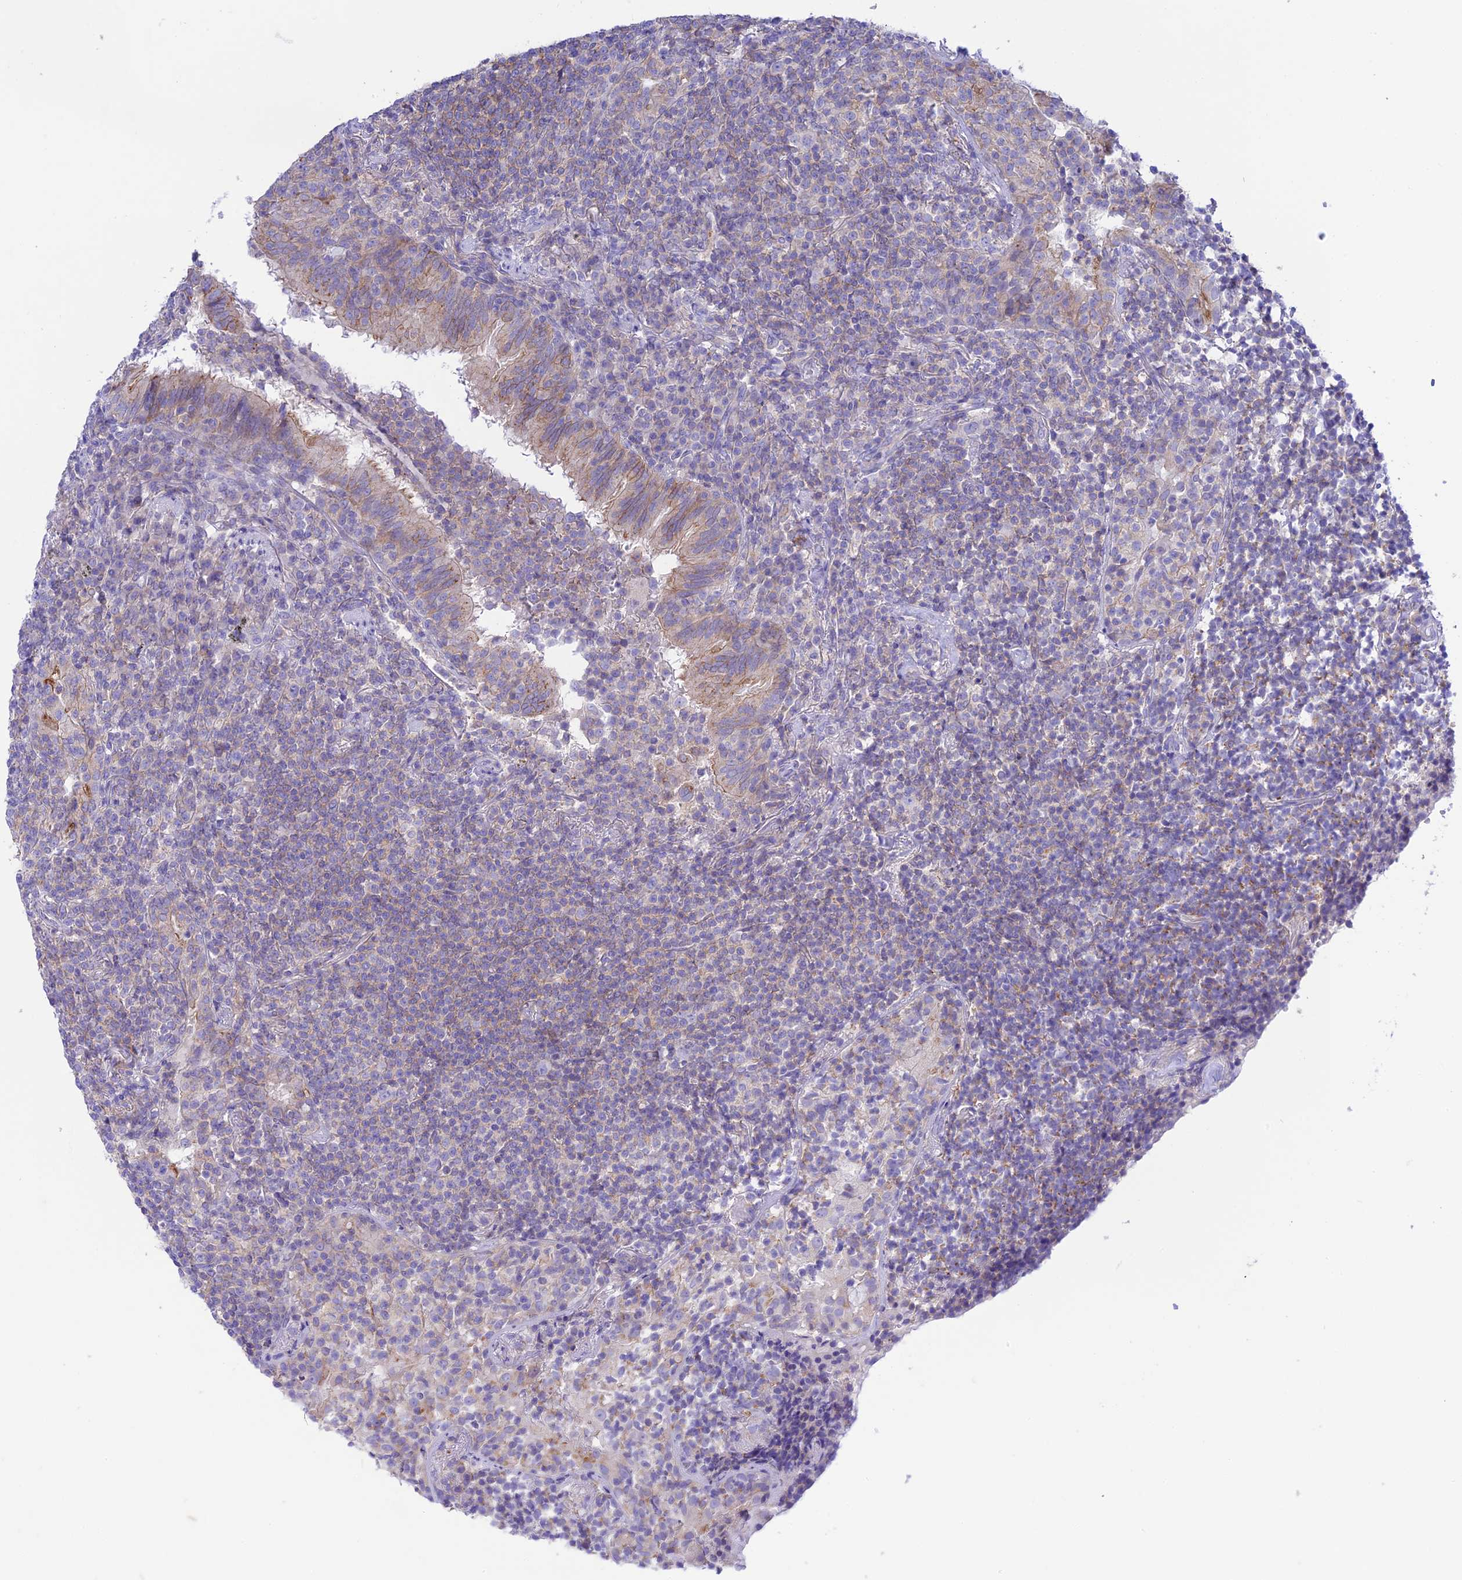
{"staining": {"intensity": "negative", "quantity": "none", "location": "none"}, "tissue": "lymphoma", "cell_type": "Tumor cells", "image_type": "cancer", "snomed": [{"axis": "morphology", "description": "Malignant lymphoma, non-Hodgkin's type, Low grade"}, {"axis": "topography", "description": "Lung"}], "caption": "Immunohistochemical staining of malignant lymphoma, non-Hodgkin's type (low-grade) reveals no significant staining in tumor cells.", "gene": "CHSY3", "patient": {"sex": "female", "age": 71}}